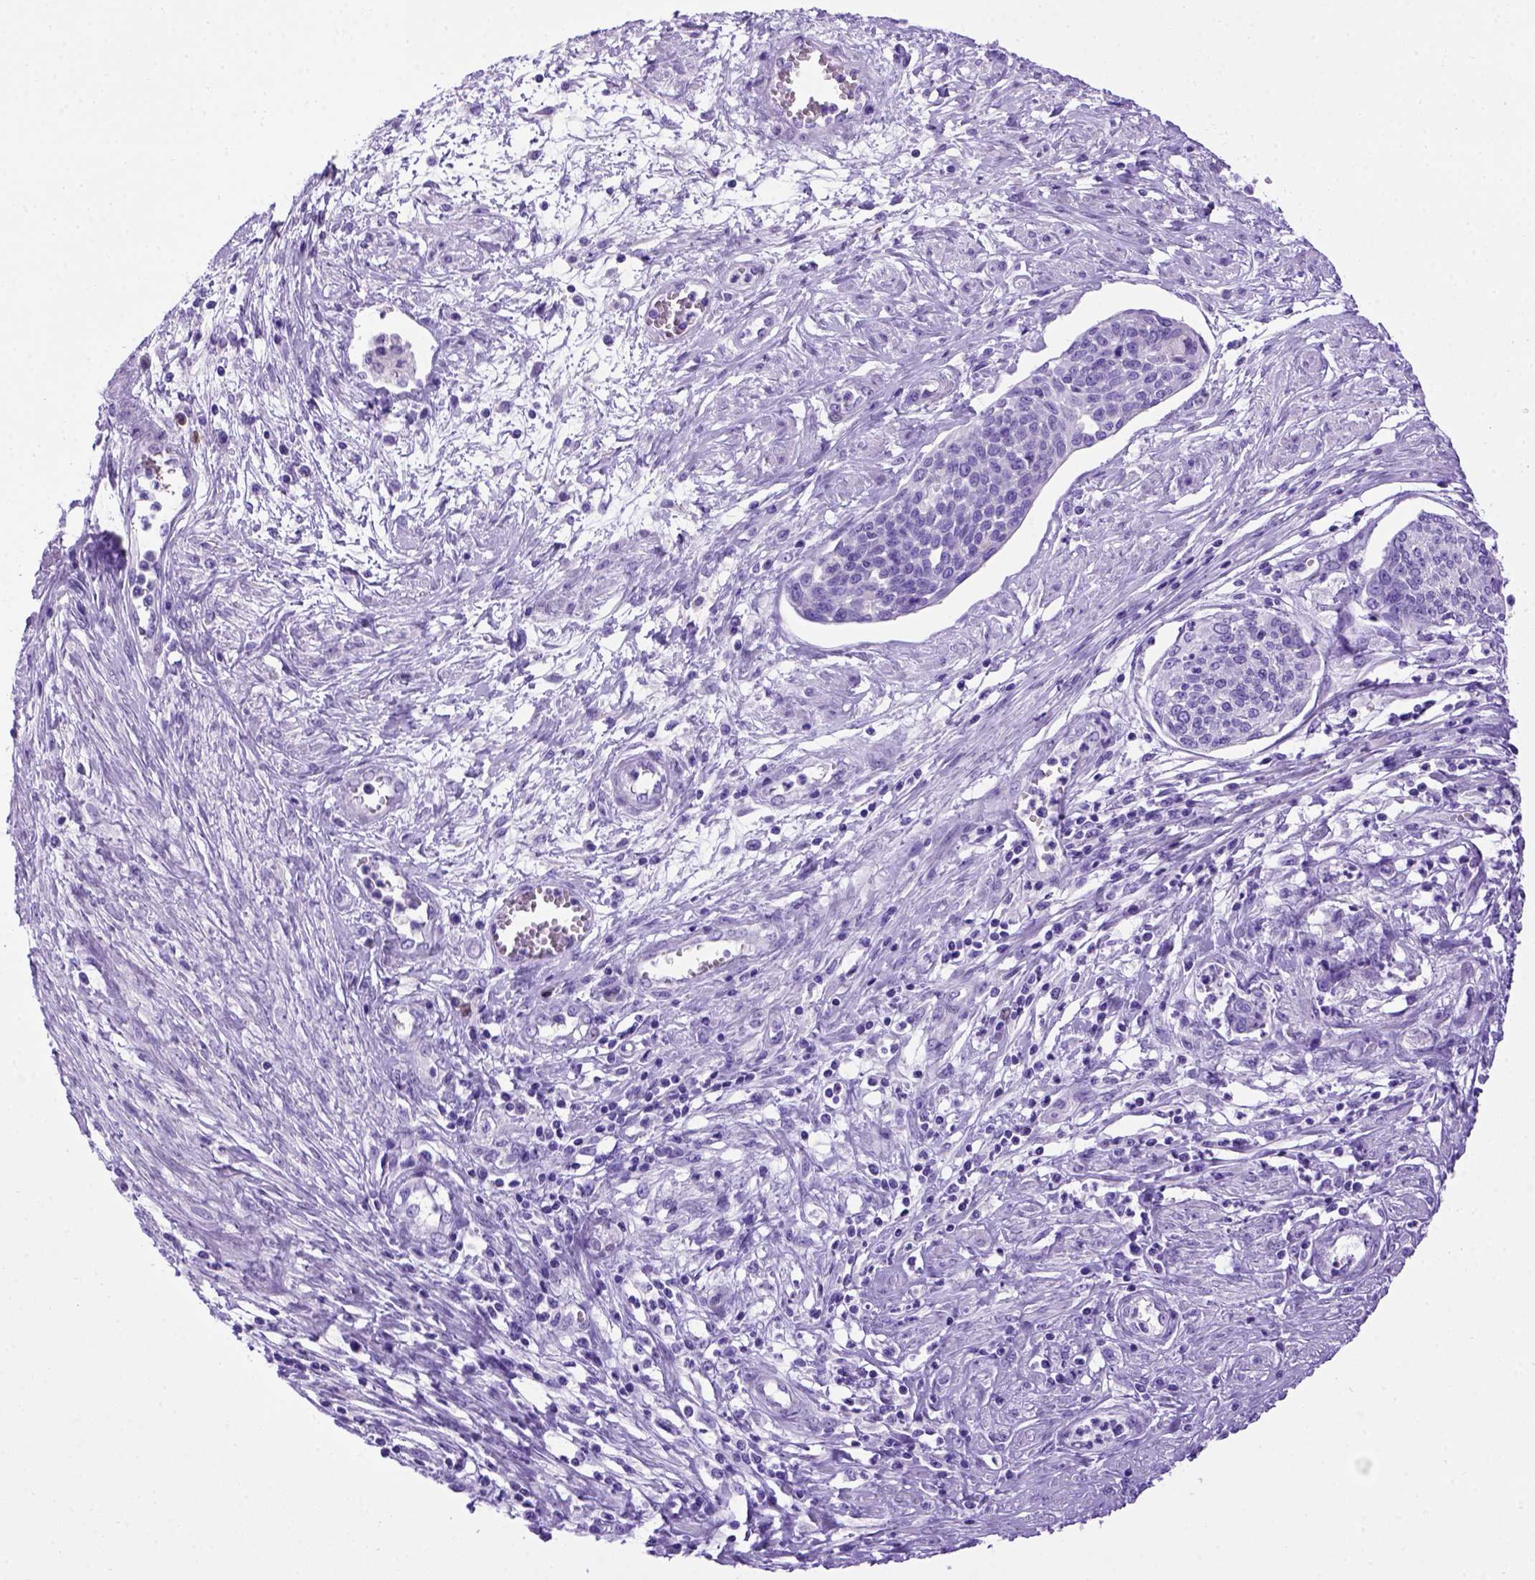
{"staining": {"intensity": "negative", "quantity": "none", "location": "none"}, "tissue": "cervical cancer", "cell_type": "Tumor cells", "image_type": "cancer", "snomed": [{"axis": "morphology", "description": "Squamous cell carcinoma, NOS"}, {"axis": "topography", "description": "Cervix"}], "caption": "This is an immunohistochemistry micrograph of human squamous cell carcinoma (cervical). There is no expression in tumor cells.", "gene": "MEOX2", "patient": {"sex": "female", "age": 34}}